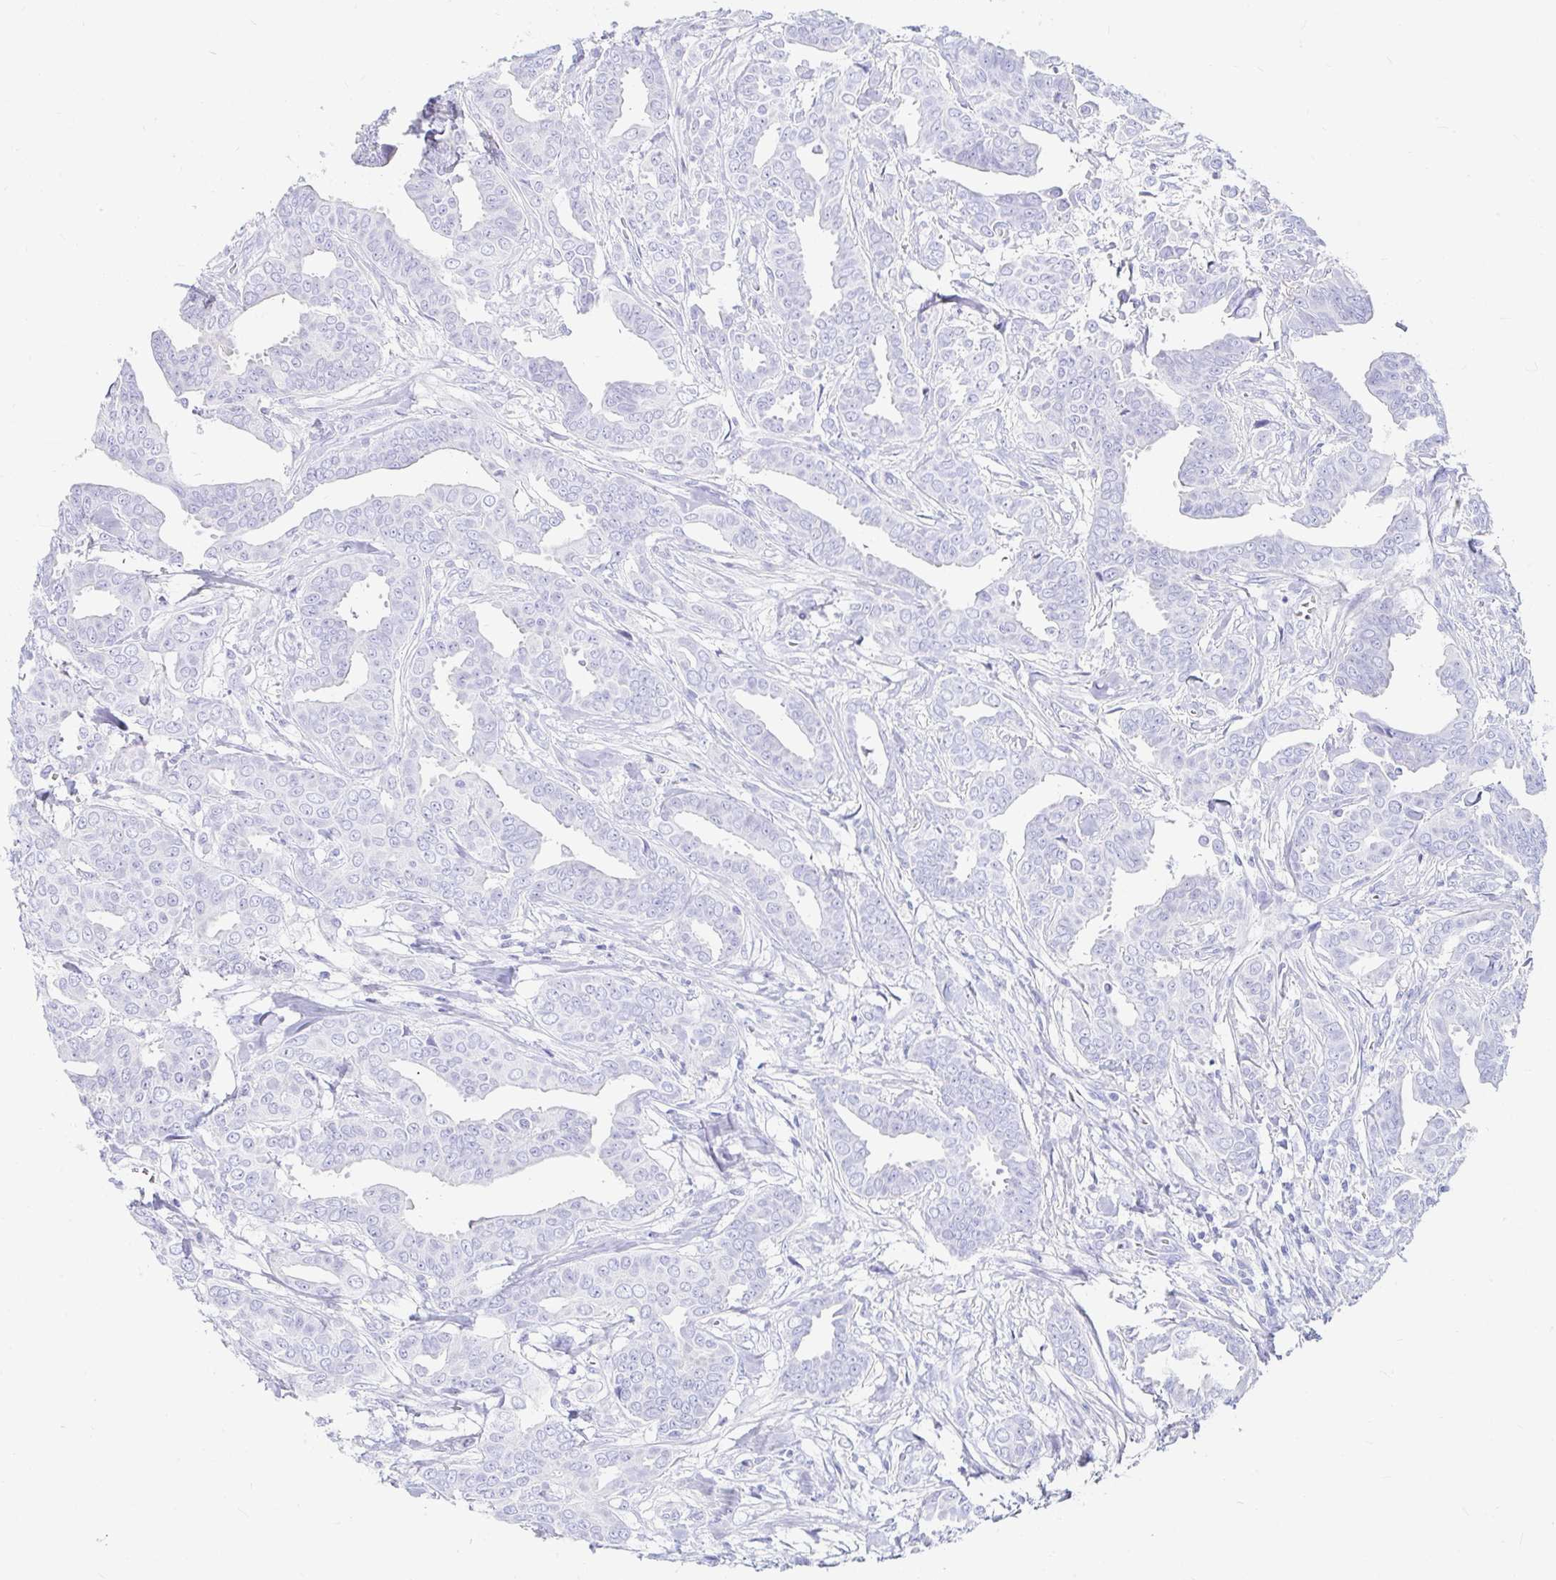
{"staining": {"intensity": "negative", "quantity": "none", "location": "none"}, "tissue": "breast cancer", "cell_type": "Tumor cells", "image_type": "cancer", "snomed": [{"axis": "morphology", "description": "Duct carcinoma"}, {"axis": "topography", "description": "Breast"}], "caption": "Tumor cells are negative for protein expression in human breast cancer.", "gene": "NR2E1", "patient": {"sex": "female", "age": 45}}